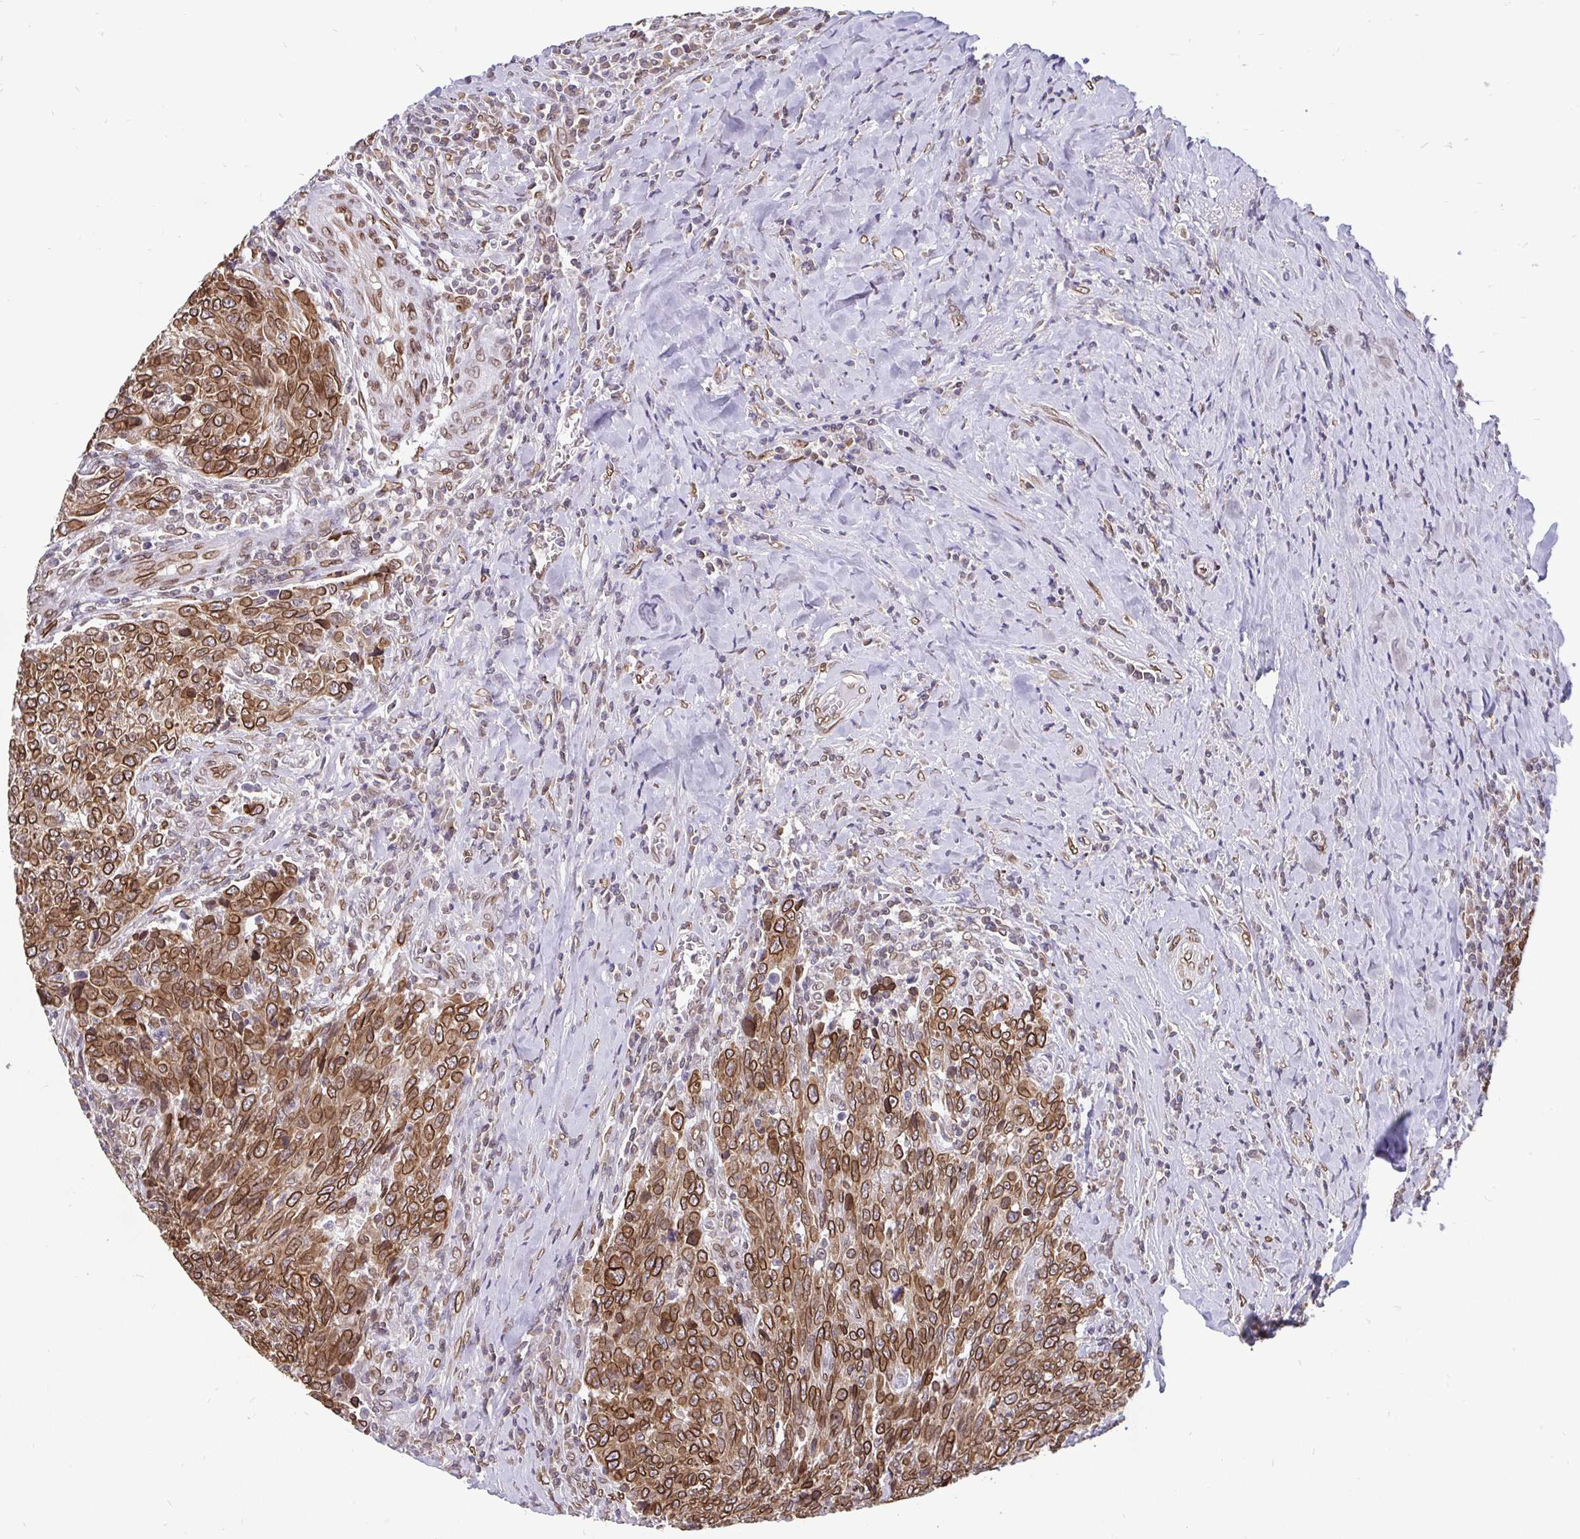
{"staining": {"intensity": "moderate", "quantity": ">75%", "location": "cytoplasmic/membranous,nuclear"}, "tissue": "breast cancer", "cell_type": "Tumor cells", "image_type": "cancer", "snomed": [{"axis": "morphology", "description": "Duct carcinoma"}, {"axis": "topography", "description": "Breast"}], "caption": "This histopathology image shows immunohistochemistry (IHC) staining of human breast invasive ductal carcinoma, with medium moderate cytoplasmic/membranous and nuclear expression in approximately >75% of tumor cells.", "gene": "EMD", "patient": {"sex": "female", "age": 50}}